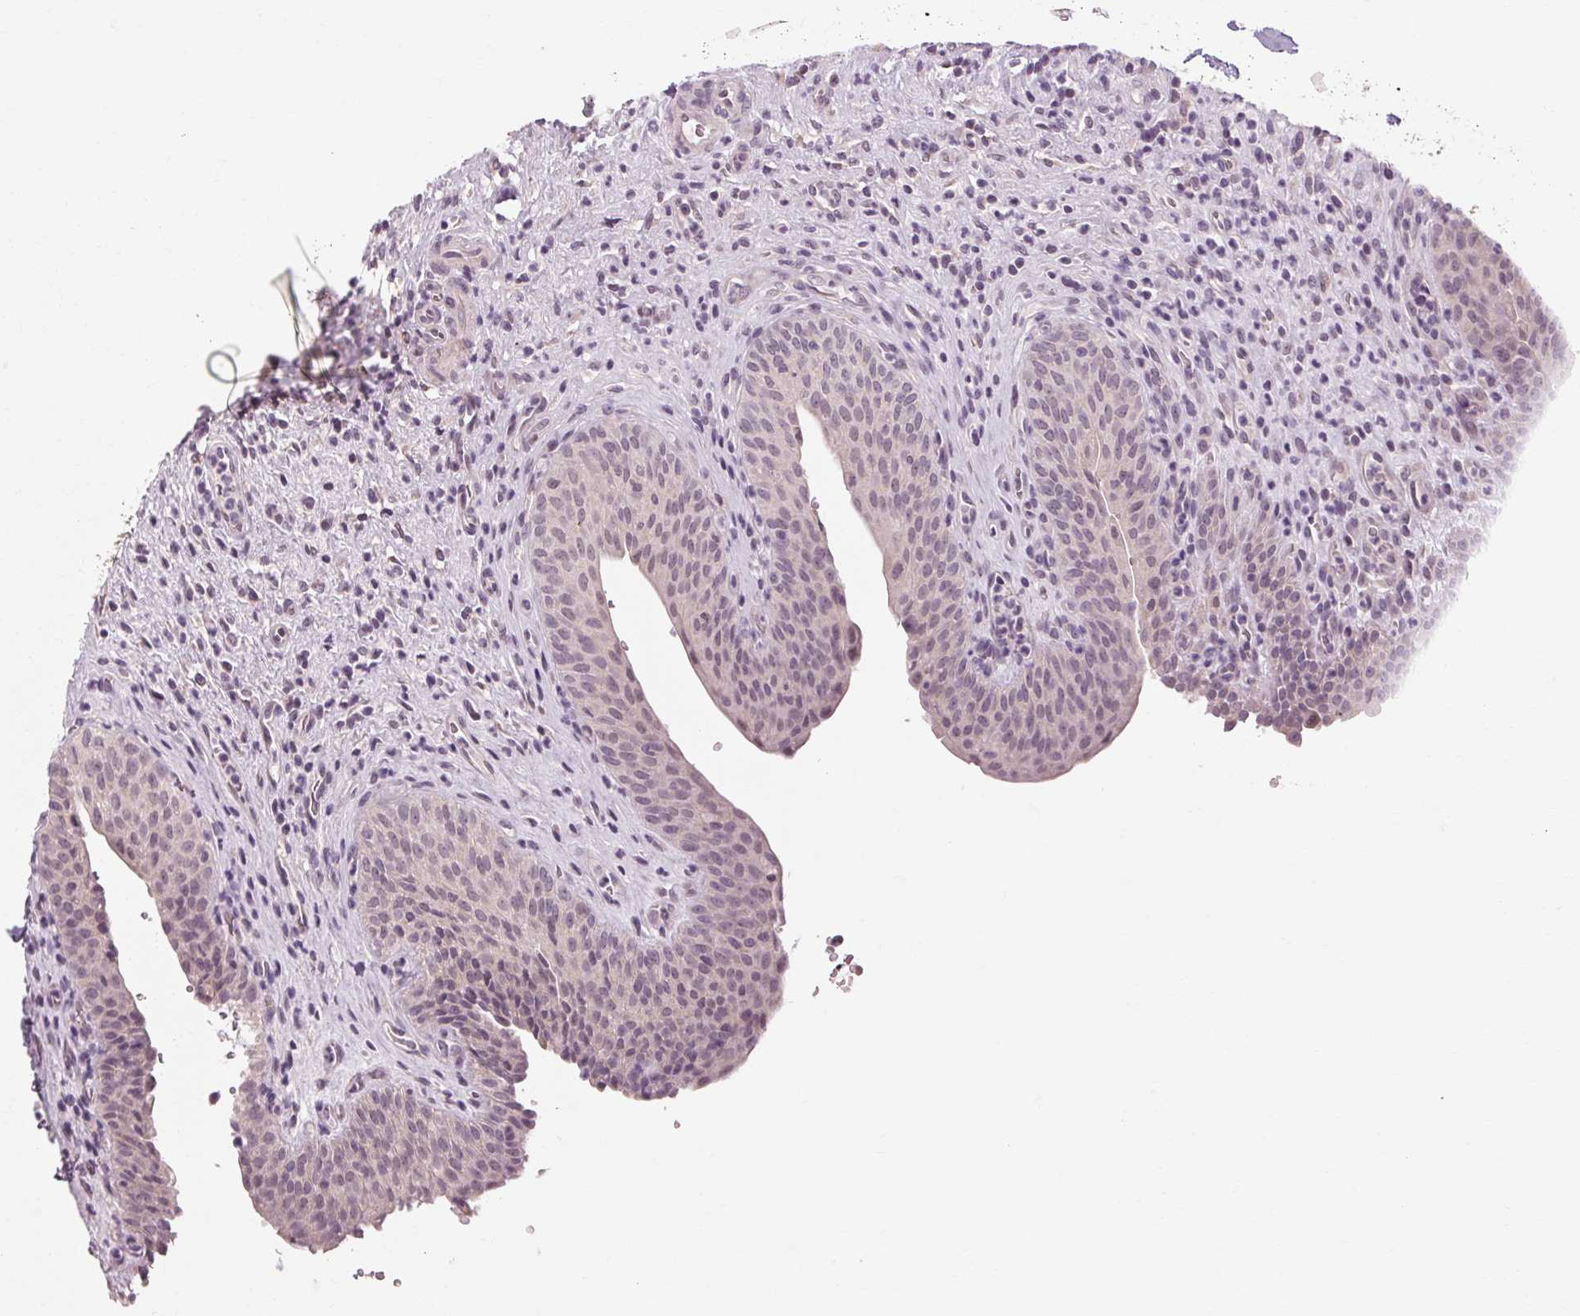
{"staining": {"intensity": "negative", "quantity": "none", "location": "none"}, "tissue": "urinary bladder", "cell_type": "Urothelial cells", "image_type": "normal", "snomed": [{"axis": "morphology", "description": "Normal tissue, NOS"}, {"axis": "topography", "description": "Urinary bladder"}, {"axis": "topography", "description": "Peripheral nerve tissue"}], "caption": "DAB immunohistochemical staining of benign human urinary bladder exhibits no significant staining in urothelial cells.", "gene": "KLHL40", "patient": {"sex": "male", "age": 66}}